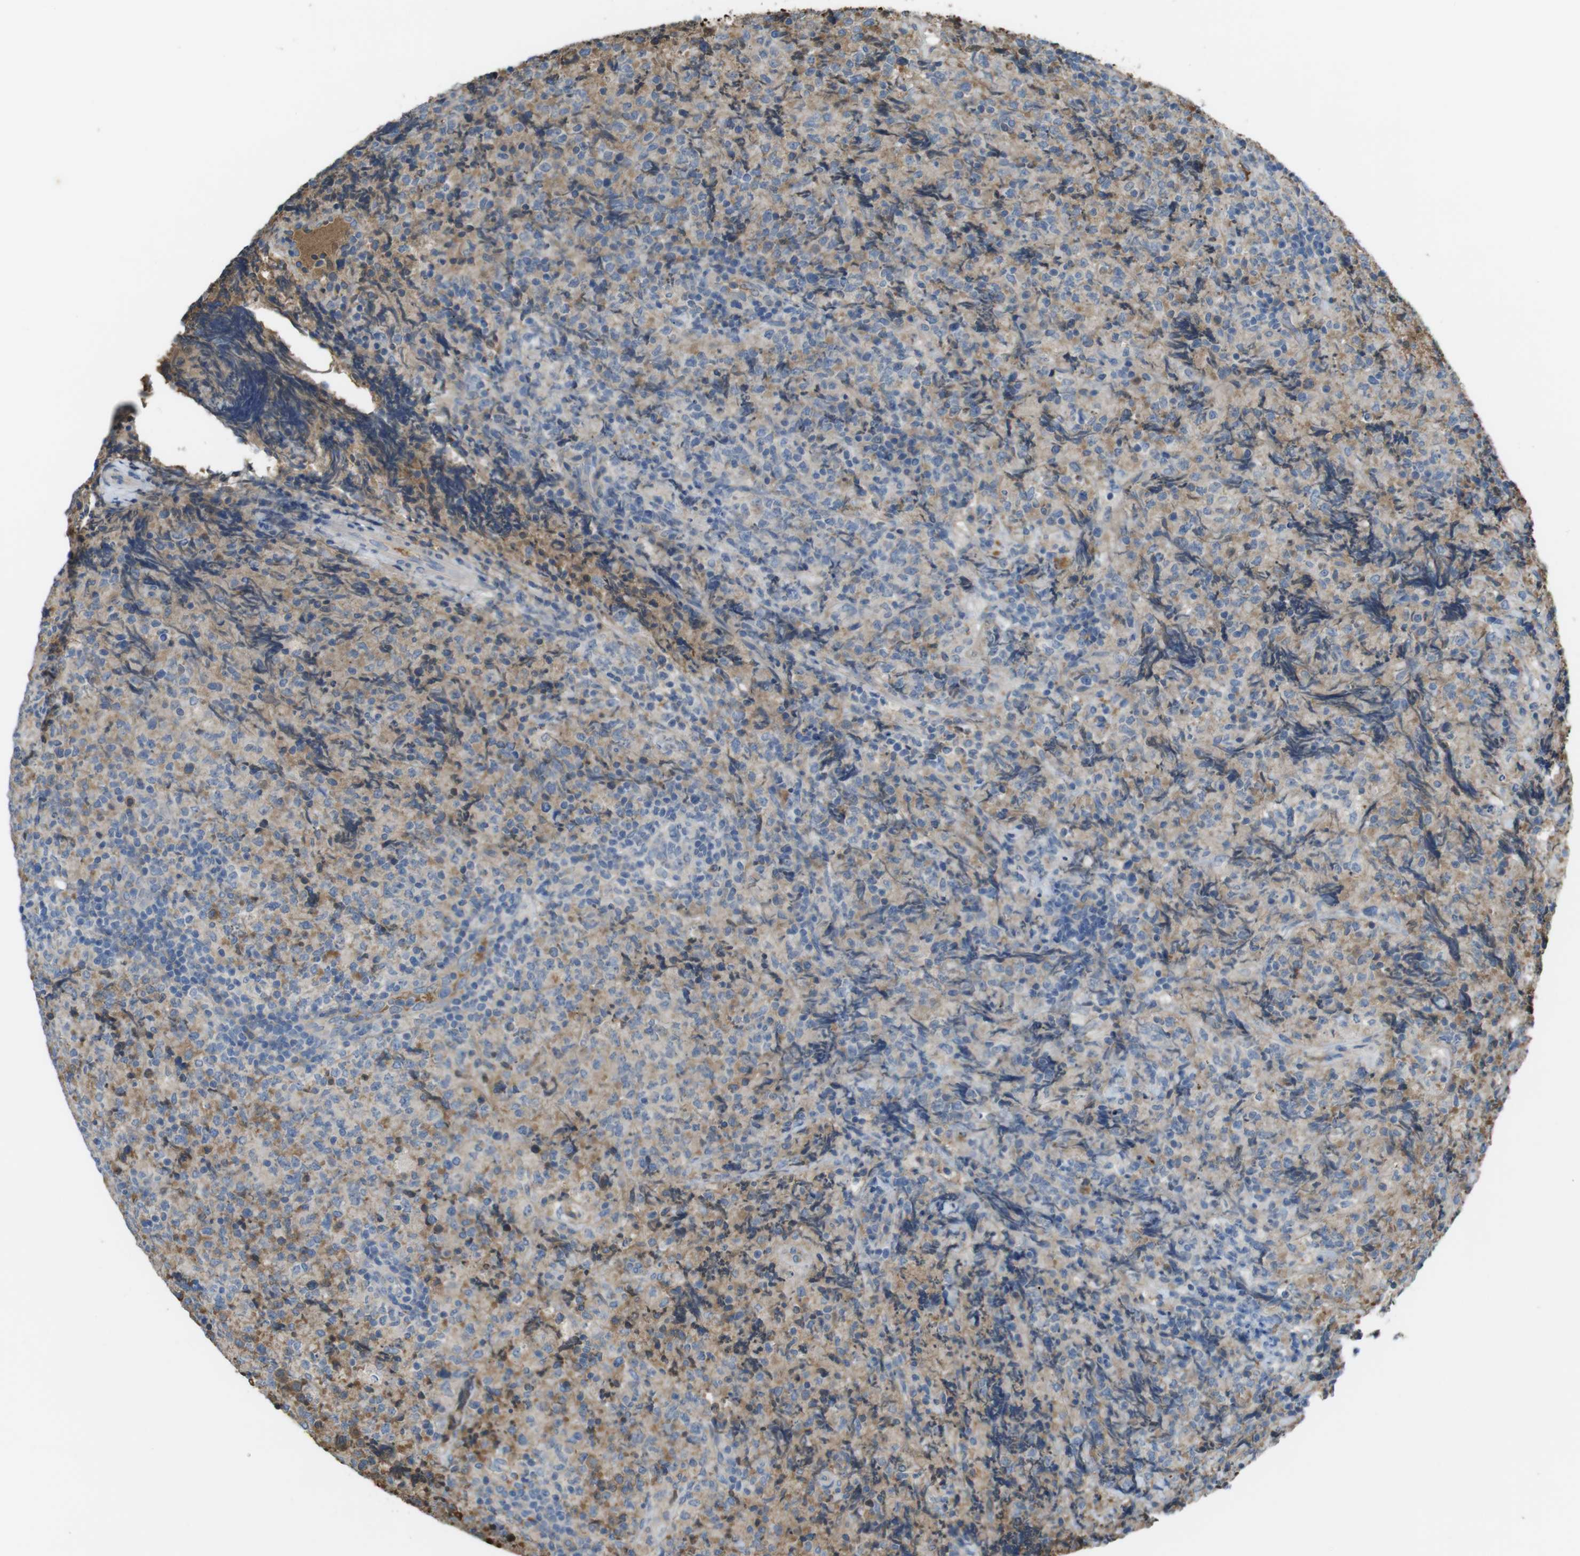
{"staining": {"intensity": "weak", "quantity": "25%-75%", "location": "cytoplasmic/membranous"}, "tissue": "lymphoma", "cell_type": "Tumor cells", "image_type": "cancer", "snomed": [{"axis": "morphology", "description": "Malignant lymphoma, non-Hodgkin's type, High grade"}, {"axis": "topography", "description": "Tonsil"}], "caption": "Protein analysis of lymphoma tissue displays weak cytoplasmic/membranous expression in about 25%-75% of tumor cells.", "gene": "LTBP4", "patient": {"sex": "female", "age": 36}}